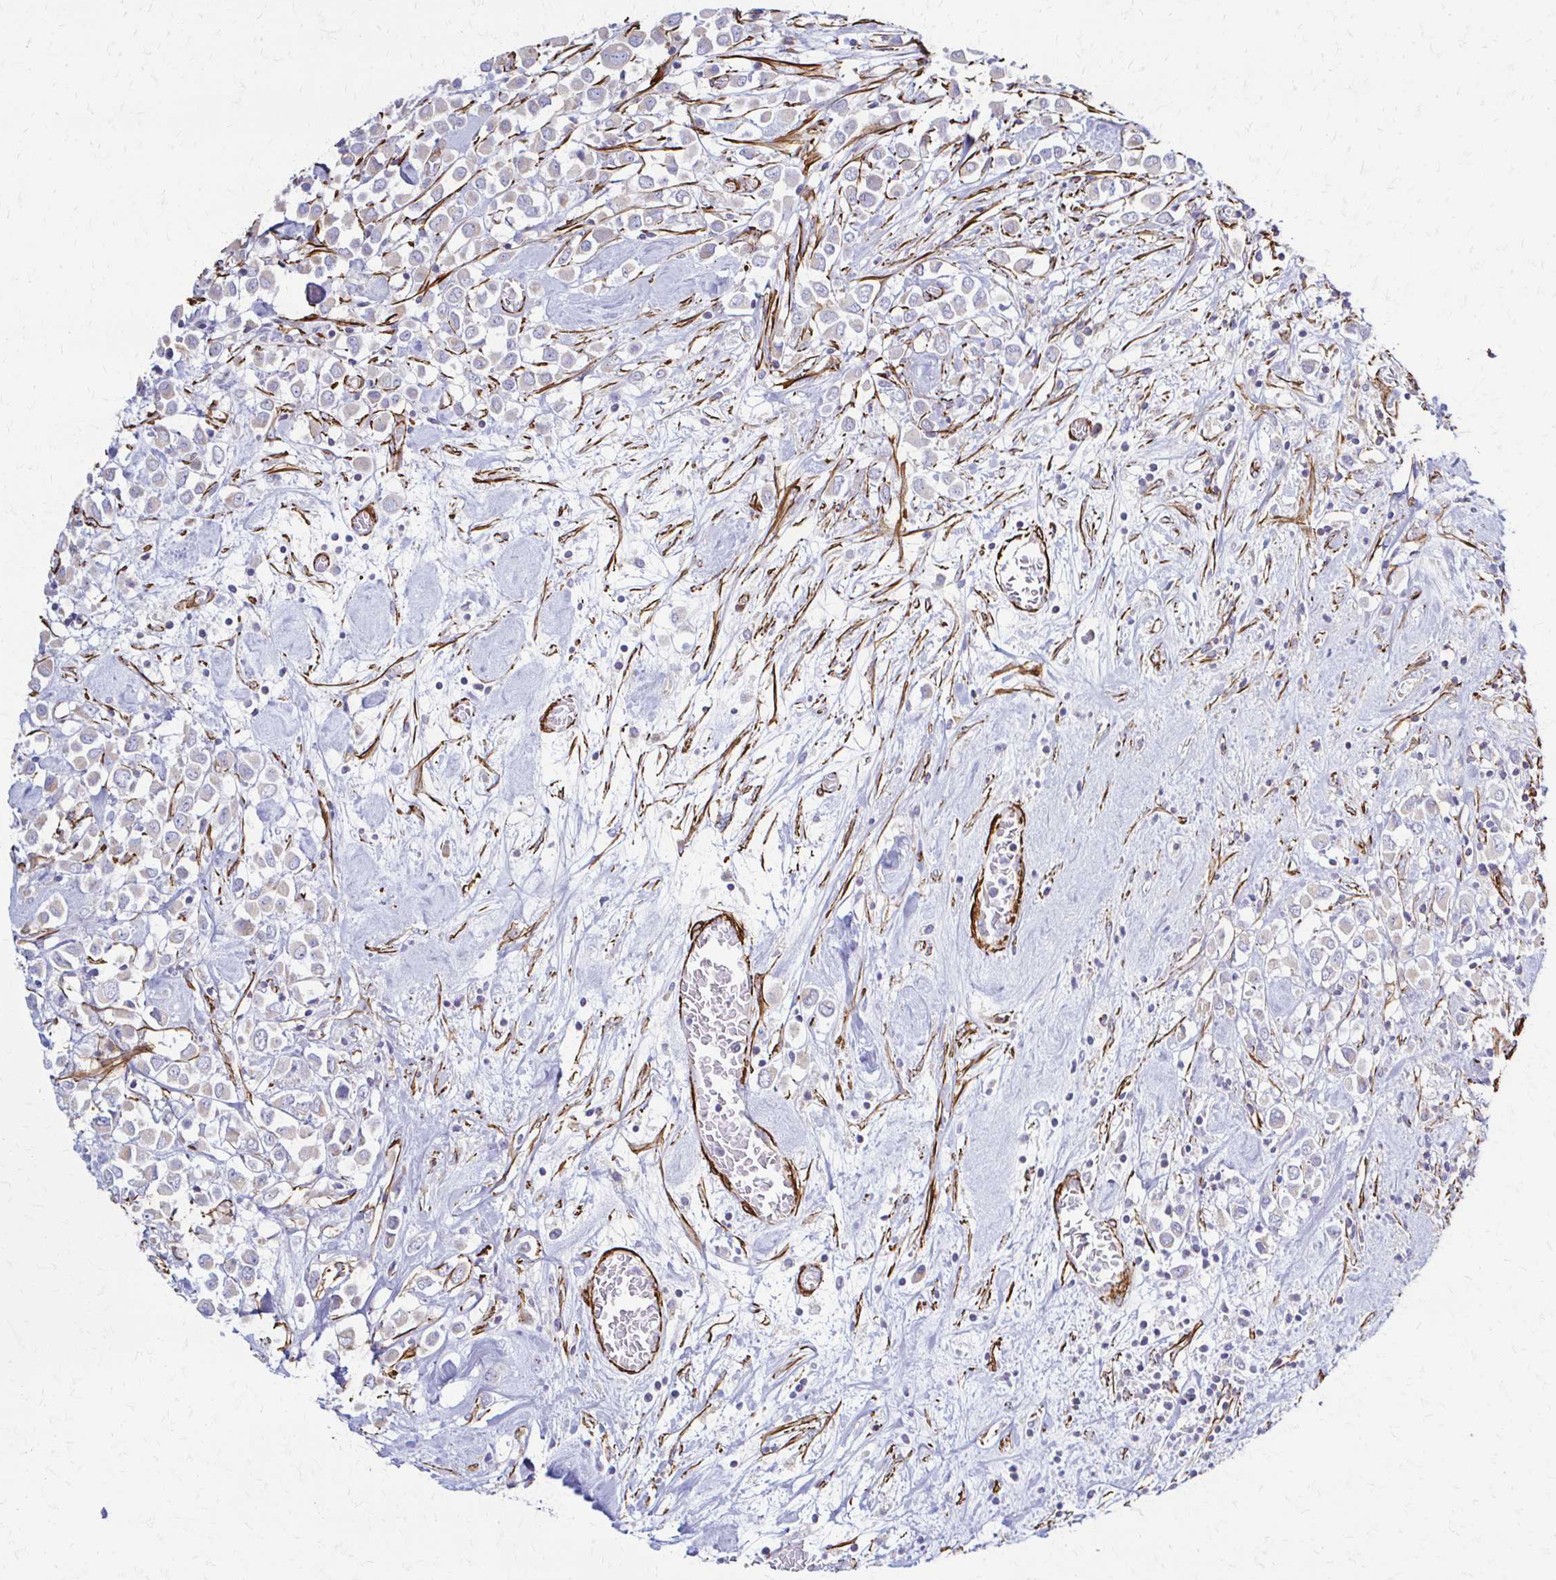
{"staining": {"intensity": "negative", "quantity": "none", "location": "none"}, "tissue": "breast cancer", "cell_type": "Tumor cells", "image_type": "cancer", "snomed": [{"axis": "morphology", "description": "Duct carcinoma"}, {"axis": "topography", "description": "Breast"}], "caption": "DAB (3,3'-diaminobenzidine) immunohistochemical staining of human breast cancer (infiltrating ductal carcinoma) reveals no significant positivity in tumor cells.", "gene": "TIMMDC1", "patient": {"sex": "female", "age": 61}}